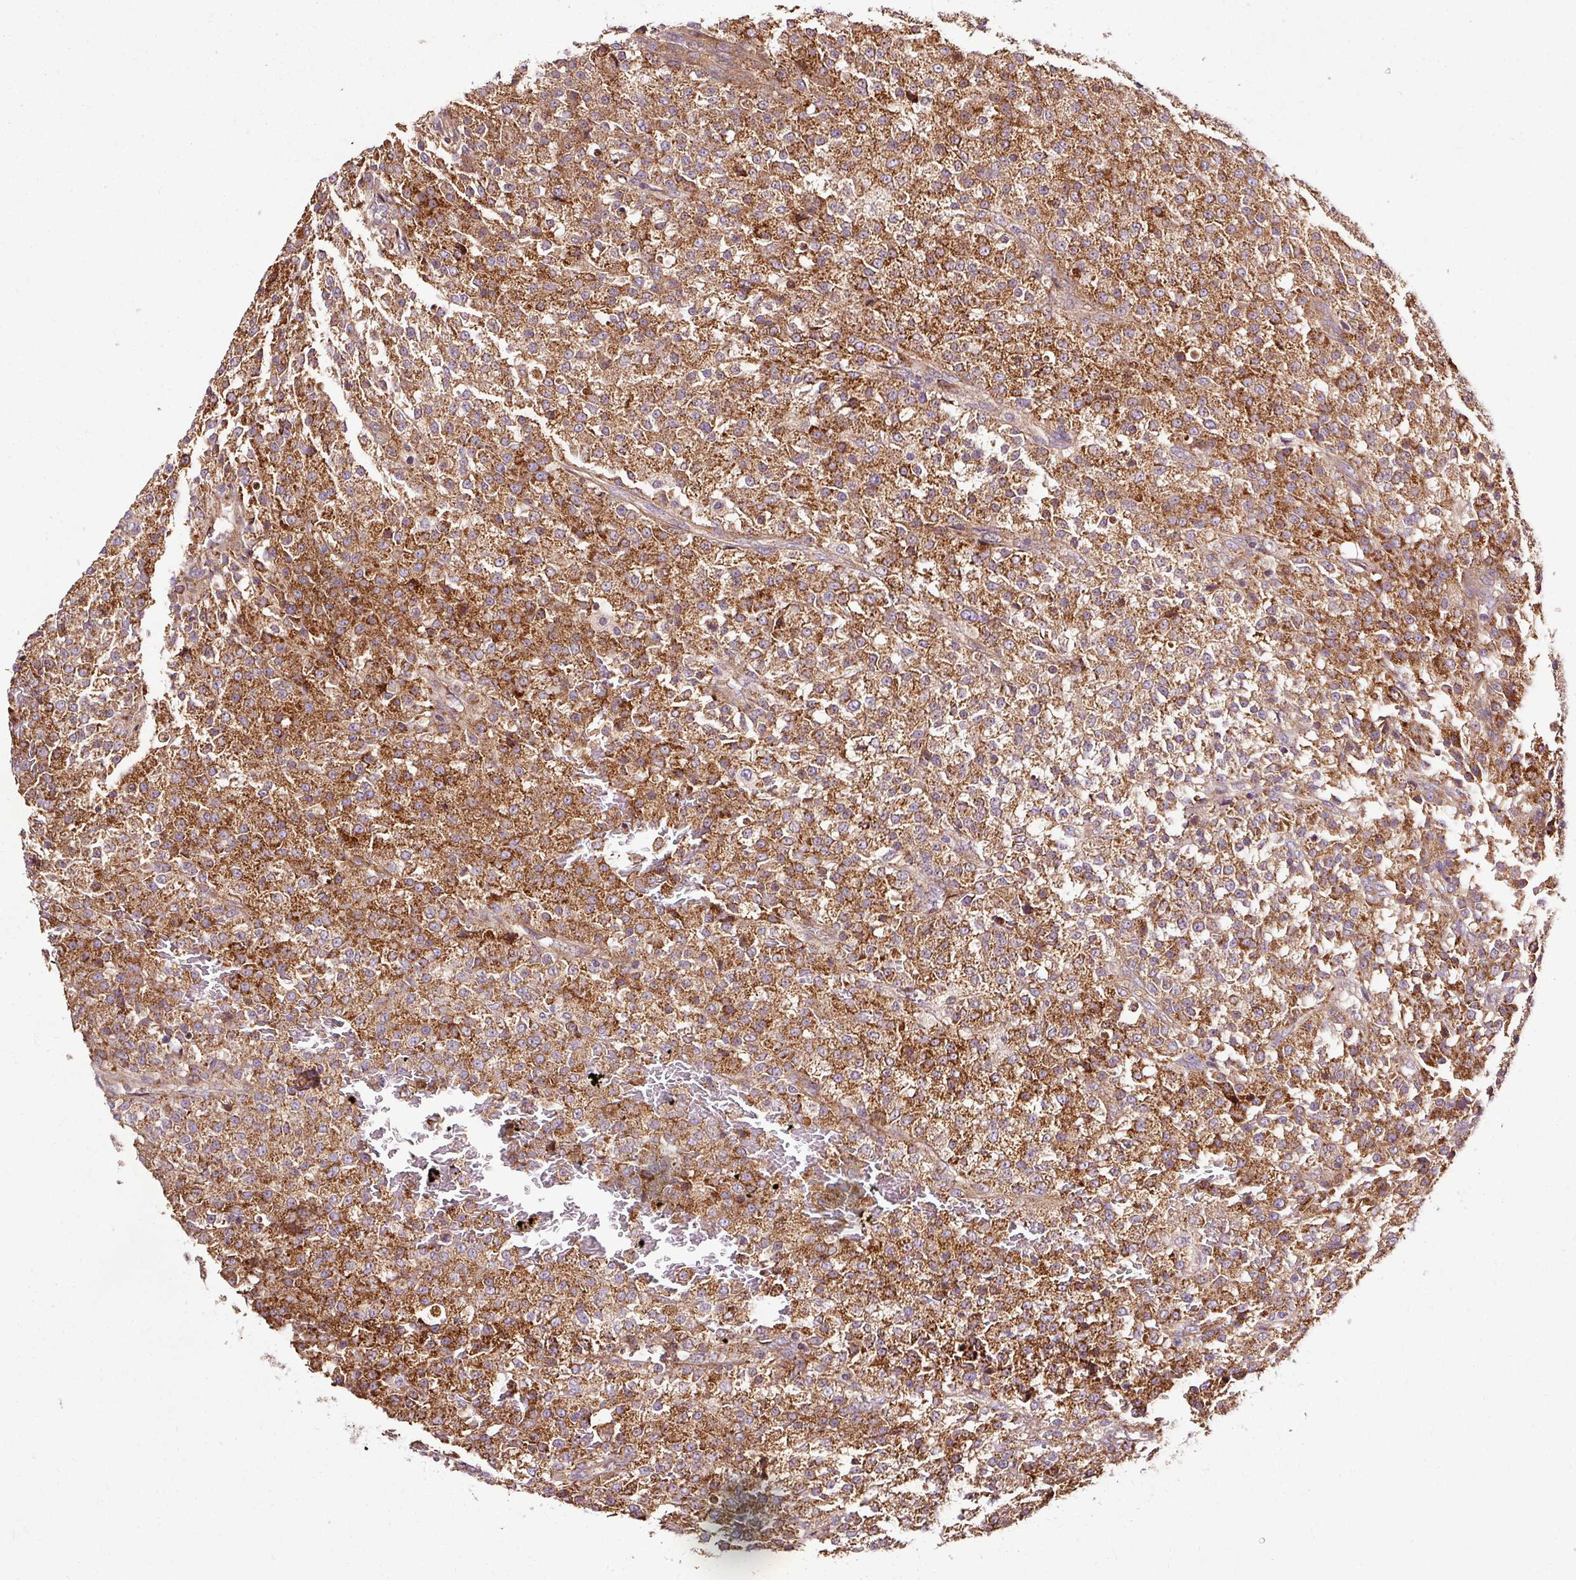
{"staining": {"intensity": "strong", "quantity": ">75%", "location": "cytoplasmic/membranous"}, "tissue": "testis cancer", "cell_type": "Tumor cells", "image_type": "cancer", "snomed": [{"axis": "morphology", "description": "Seminoma, NOS"}, {"axis": "topography", "description": "Testis"}], "caption": "Seminoma (testis) stained for a protein (brown) demonstrates strong cytoplasmic/membranous positive staining in approximately >75% of tumor cells.", "gene": "ISCU", "patient": {"sex": "male", "age": 59}}